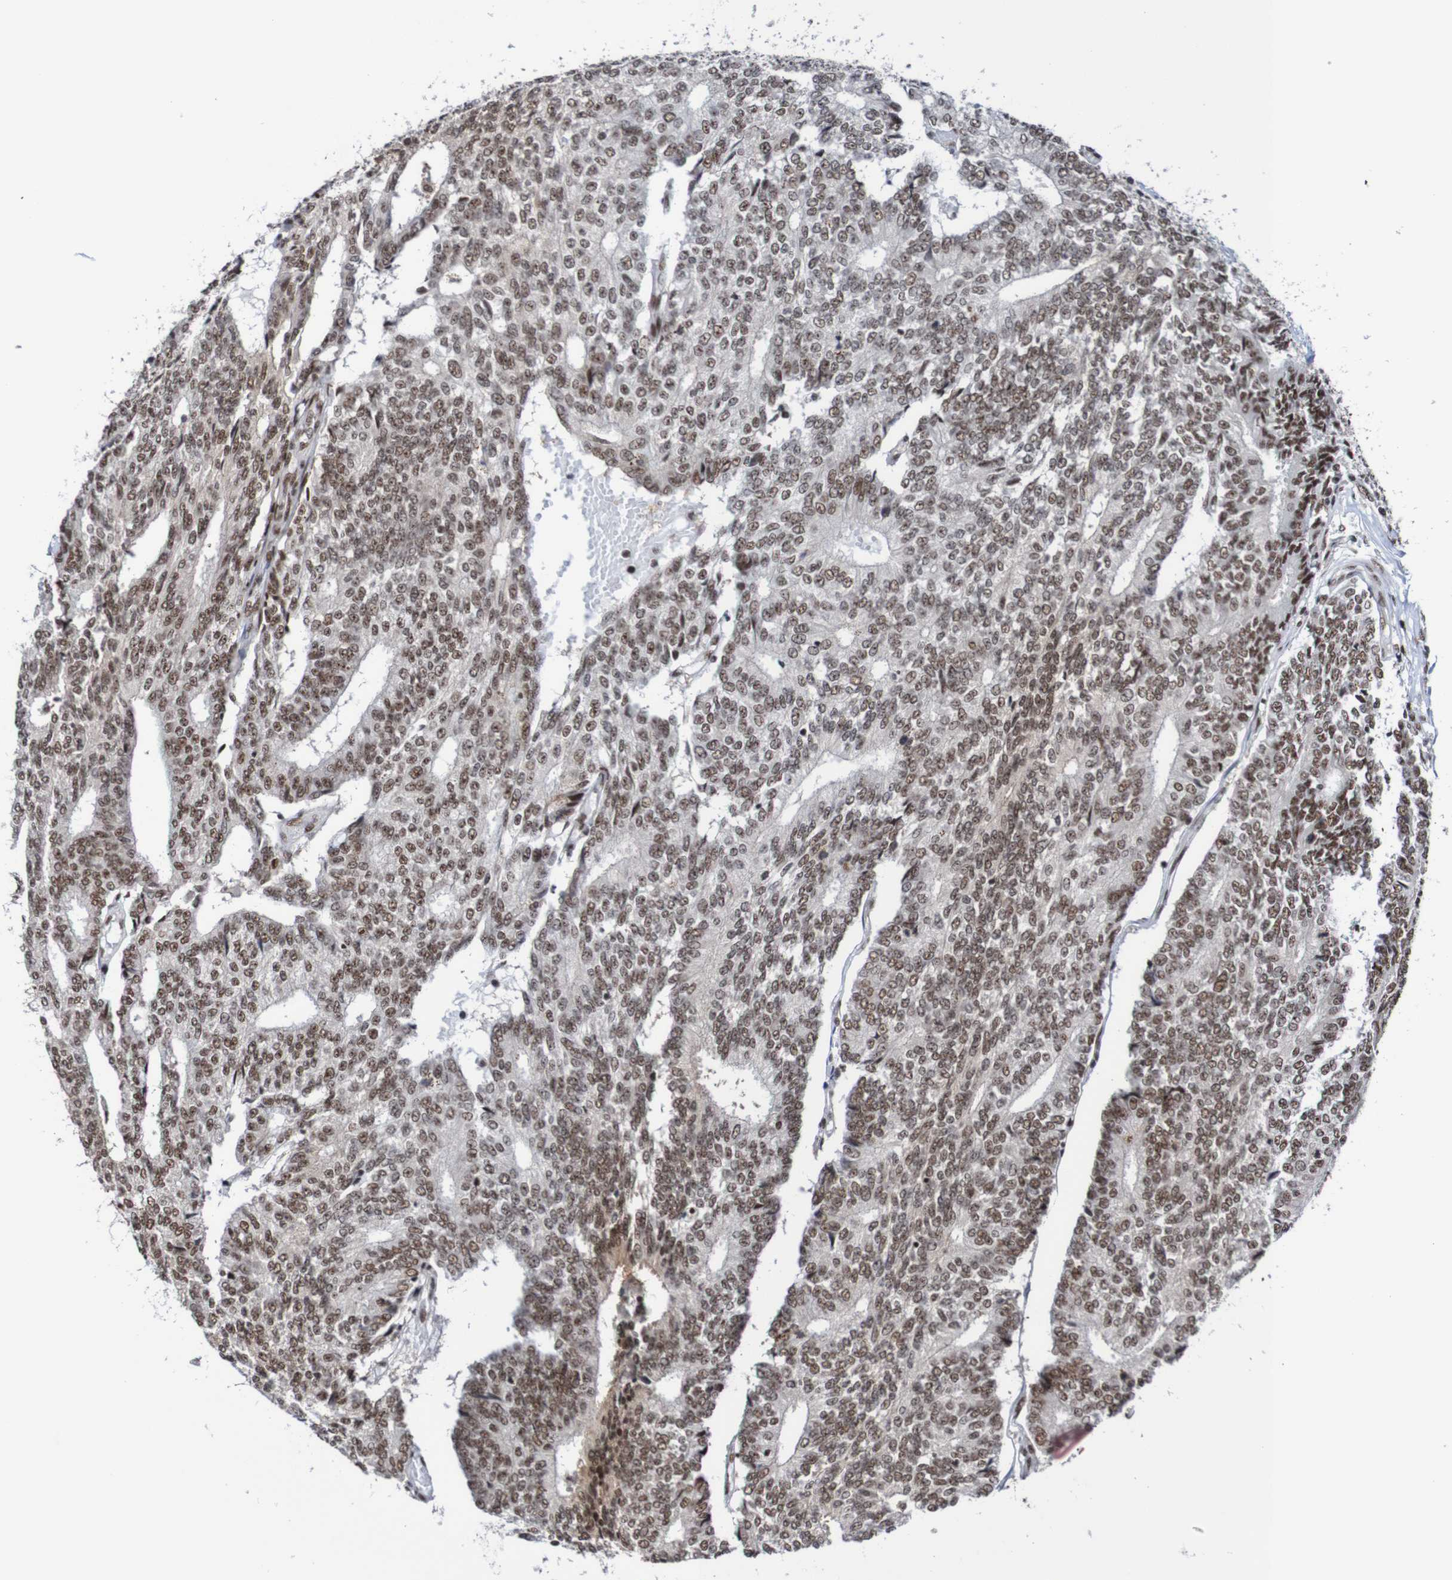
{"staining": {"intensity": "moderate", "quantity": ">75%", "location": "nuclear"}, "tissue": "prostate cancer", "cell_type": "Tumor cells", "image_type": "cancer", "snomed": [{"axis": "morphology", "description": "Normal tissue, NOS"}, {"axis": "morphology", "description": "Adenocarcinoma, High grade"}, {"axis": "topography", "description": "Prostate"}, {"axis": "topography", "description": "Seminal veicle"}], "caption": "A medium amount of moderate nuclear positivity is present in approximately >75% of tumor cells in prostate cancer tissue. The protein is shown in brown color, while the nuclei are stained blue.", "gene": "CDC5L", "patient": {"sex": "male", "age": 55}}